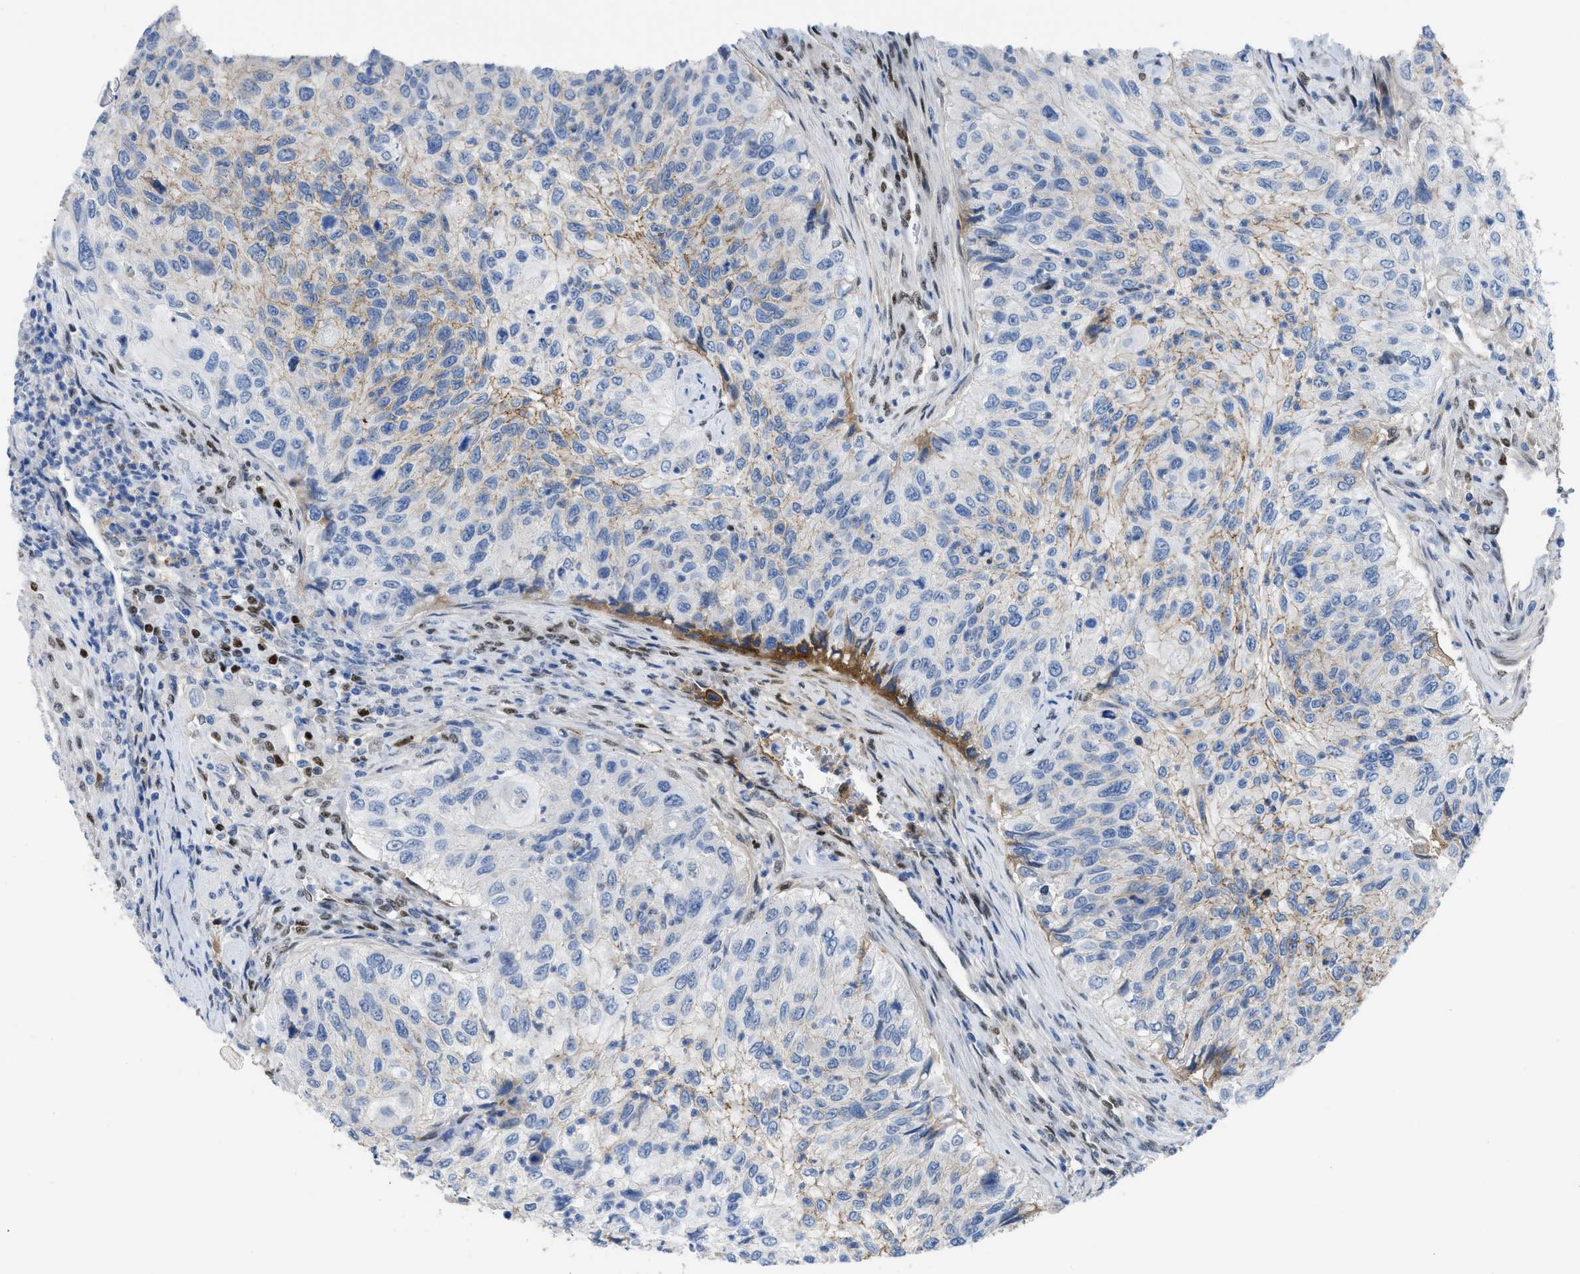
{"staining": {"intensity": "weak", "quantity": "25%-75%", "location": "cytoplasmic/membranous"}, "tissue": "urothelial cancer", "cell_type": "Tumor cells", "image_type": "cancer", "snomed": [{"axis": "morphology", "description": "Urothelial carcinoma, High grade"}, {"axis": "topography", "description": "Urinary bladder"}], "caption": "The image reveals a brown stain indicating the presence of a protein in the cytoplasmic/membranous of tumor cells in urothelial carcinoma (high-grade).", "gene": "LEF1", "patient": {"sex": "female", "age": 60}}